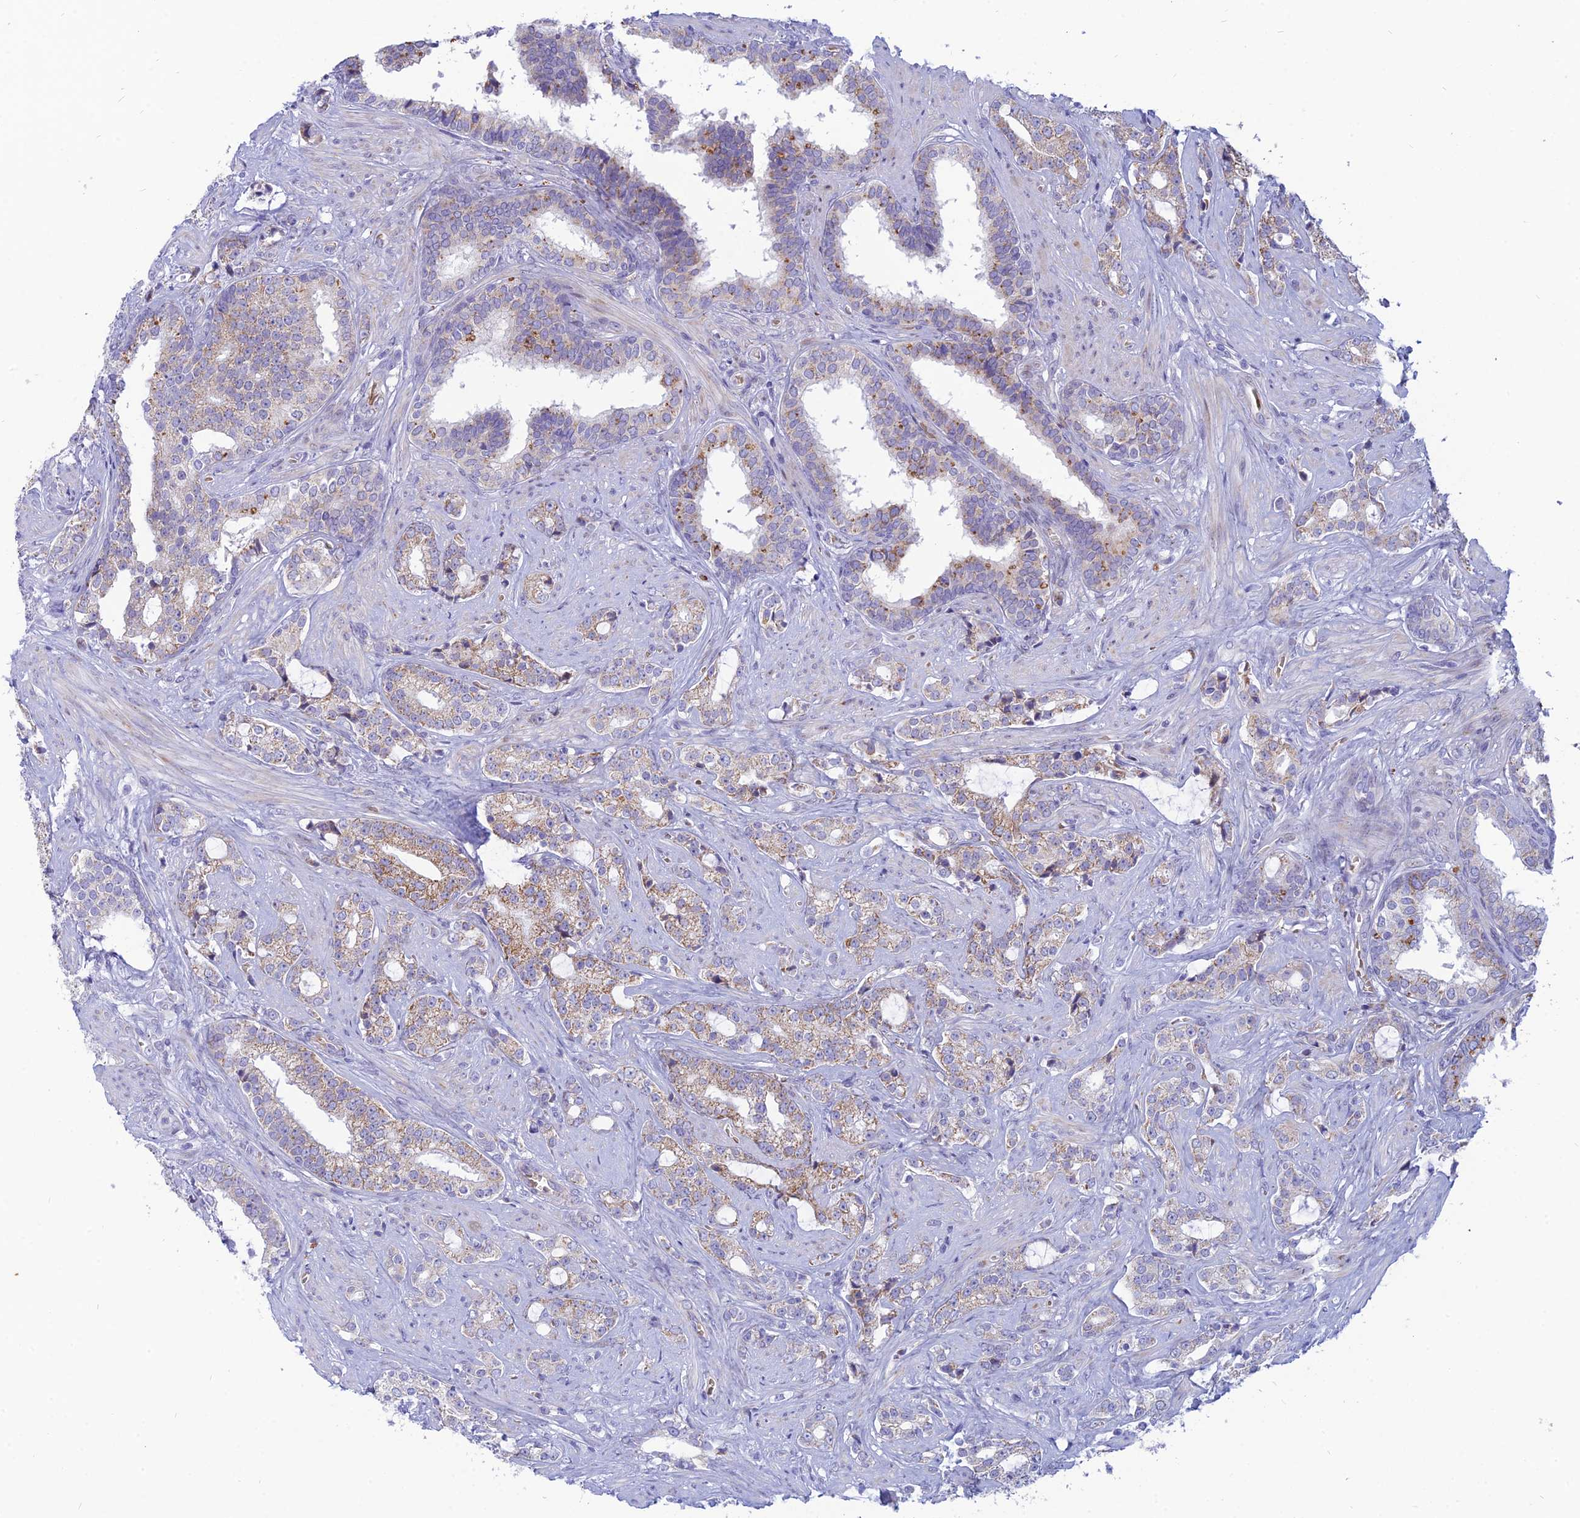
{"staining": {"intensity": "weak", "quantity": "25%-75%", "location": "cytoplasmic/membranous"}, "tissue": "prostate cancer", "cell_type": "Tumor cells", "image_type": "cancer", "snomed": [{"axis": "morphology", "description": "Adenocarcinoma, High grade"}, {"axis": "topography", "description": "Prostate and seminal vesicle, NOS"}], "caption": "Immunohistochemistry micrograph of human prostate cancer (adenocarcinoma (high-grade)) stained for a protein (brown), which shows low levels of weak cytoplasmic/membranous expression in approximately 25%-75% of tumor cells.", "gene": "HHAT", "patient": {"sex": "male", "age": 67}}